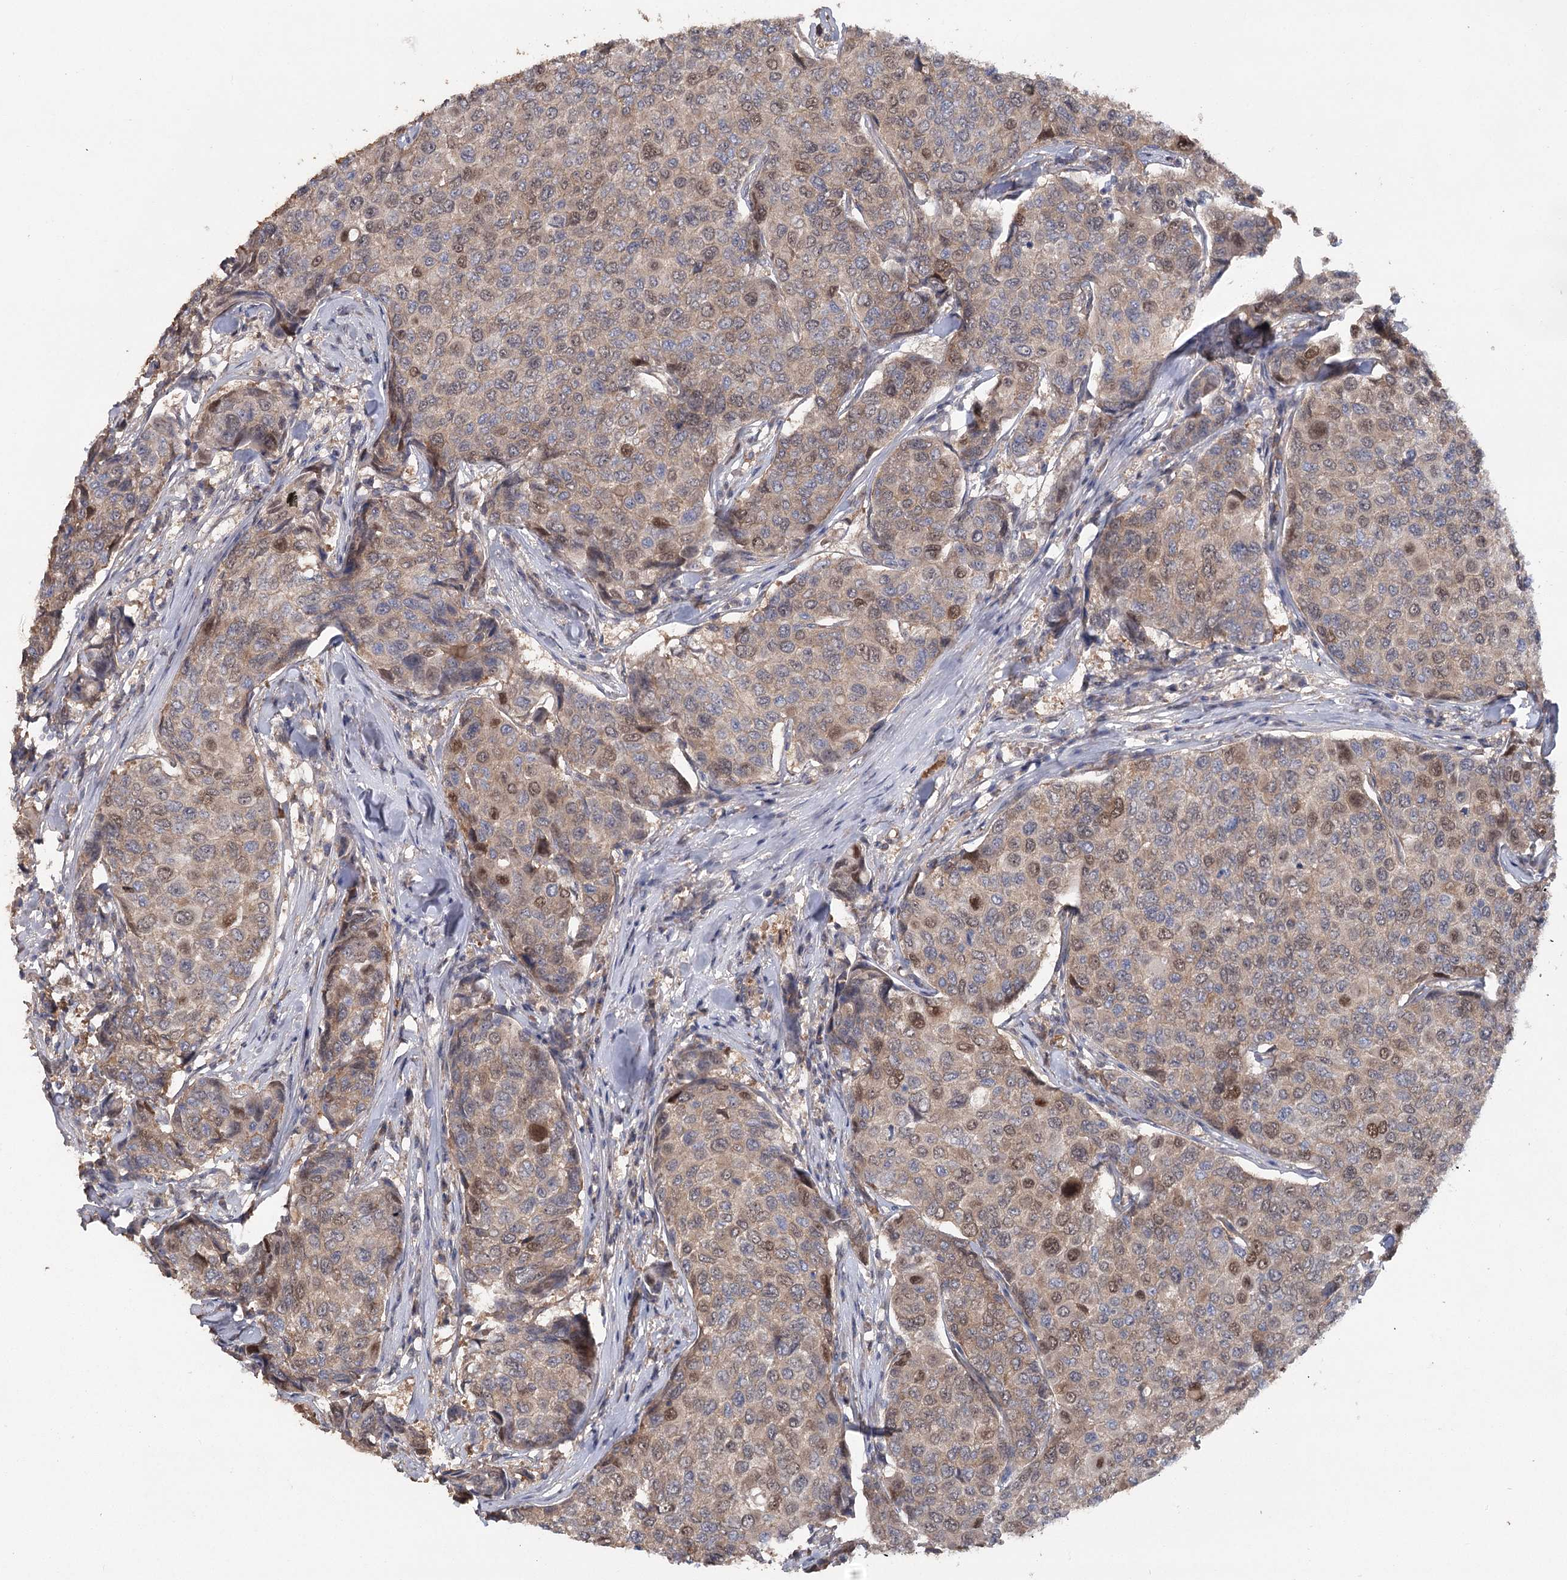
{"staining": {"intensity": "moderate", "quantity": ">75%", "location": "cytoplasmic/membranous,nuclear"}, "tissue": "breast cancer", "cell_type": "Tumor cells", "image_type": "cancer", "snomed": [{"axis": "morphology", "description": "Duct carcinoma"}, {"axis": "topography", "description": "Breast"}], "caption": "A brown stain highlights moderate cytoplasmic/membranous and nuclear expression of a protein in human breast cancer tumor cells. (DAB (3,3'-diaminobenzidine) IHC with brightfield microscopy, high magnification).", "gene": "MAP3K13", "patient": {"sex": "female", "age": 55}}